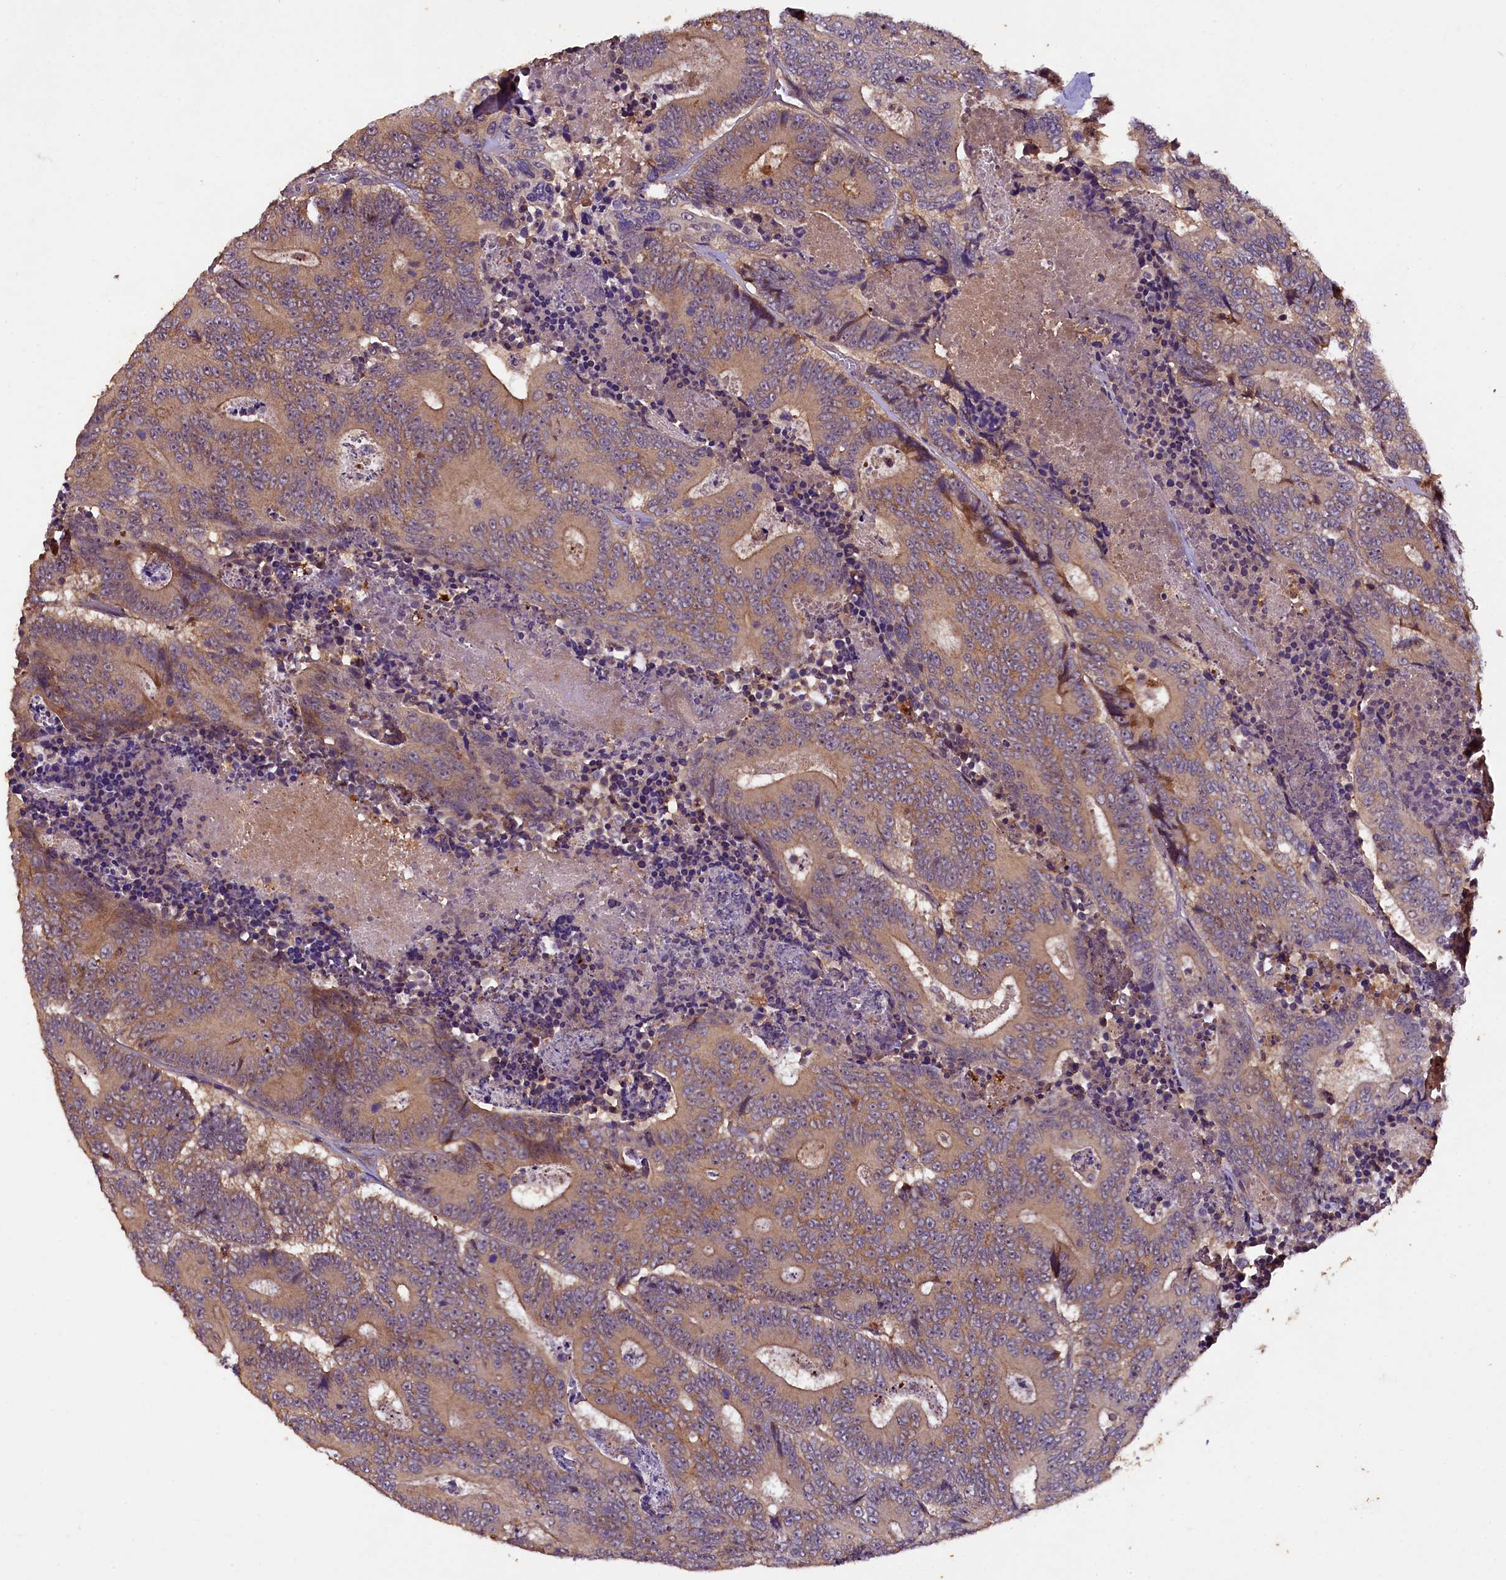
{"staining": {"intensity": "moderate", "quantity": ">75%", "location": "cytoplasmic/membranous"}, "tissue": "colorectal cancer", "cell_type": "Tumor cells", "image_type": "cancer", "snomed": [{"axis": "morphology", "description": "Adenocarcinoma, NOS"}, {"axis": "topography", "description": "Colon"}], "caption": "Immunohistochemical staining of colorectal cancer (adenocarcinoma) demonstrates moderate cytoplasmic/membranous protein staining in about >75% of tumor cells.", "gene": "PLXNB1", "patient": {"sex": "male", "age": 83}}